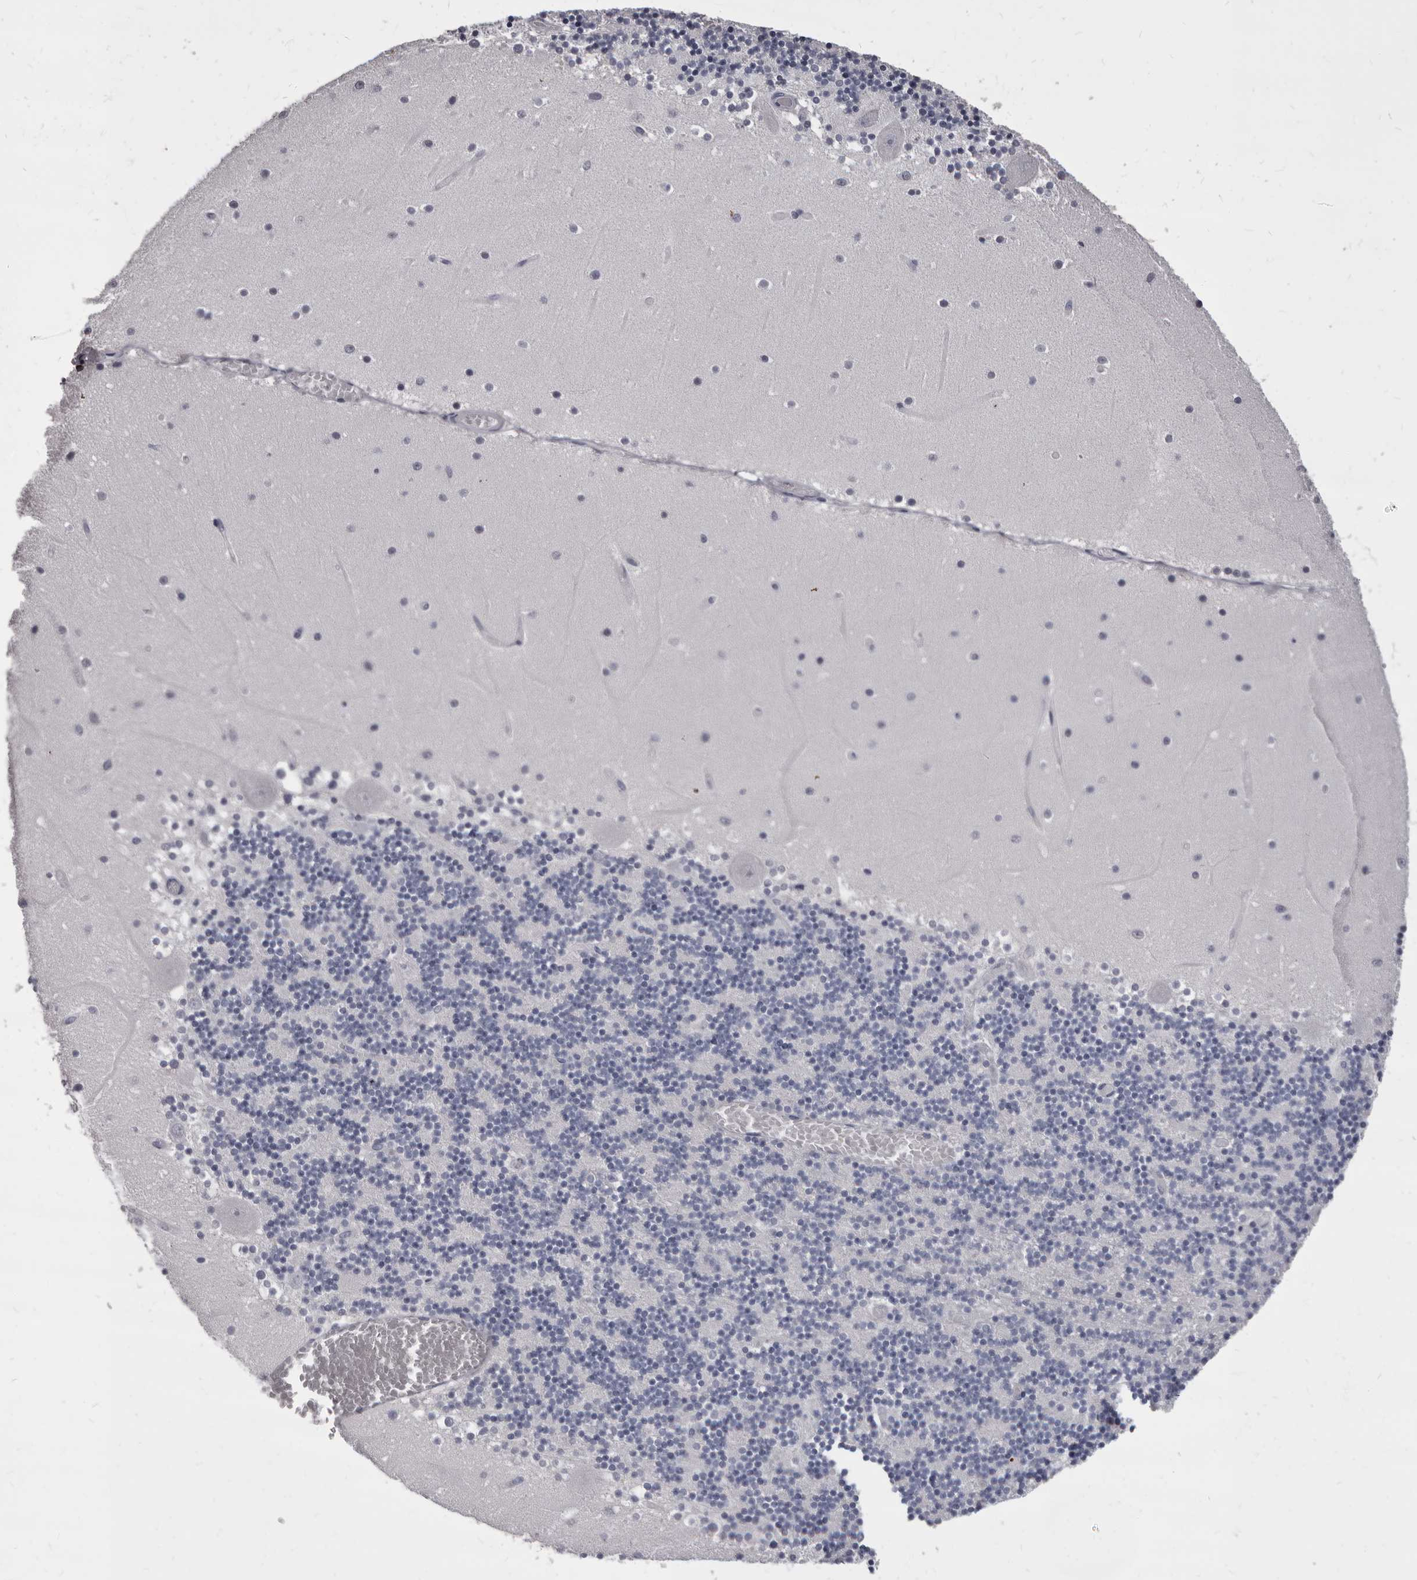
{"staining": {"intensity": "negative", "quantity": "none", "location": "none"}, "tissue": "cerebellum", "cell_type": "Cells in granular layer", "image_type": "normal", "snomed": [{"axis": "morphology", "description": "Normal tissue, NOS"}, {"axis": "topography", "description": "Cerebellum"}], "caption": "Cerebellum stained for a protein using IHC shows no positivity cells in granular layer.", "gene": "GZMH", "patient": {"sex": "female", "age": 28}}